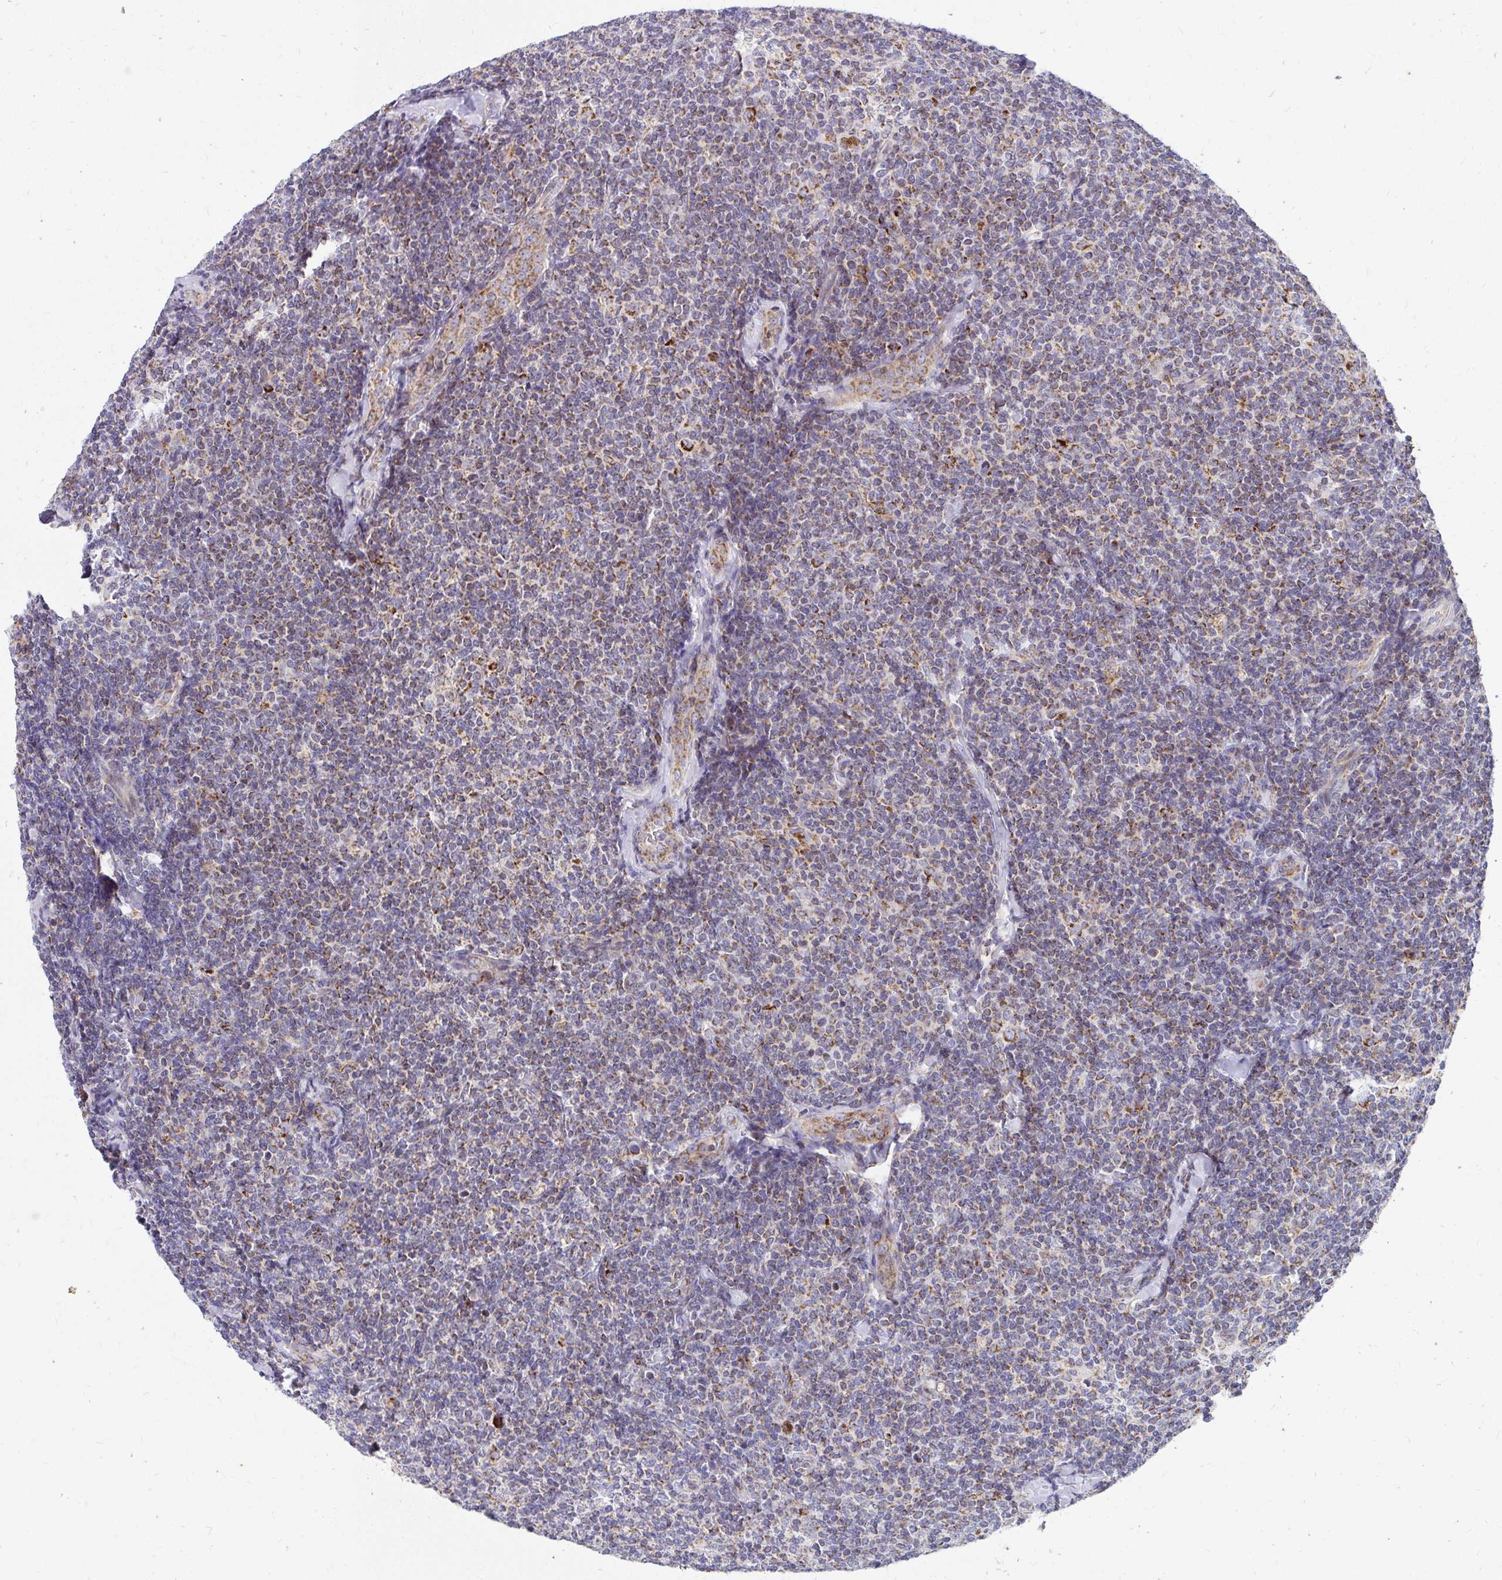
{"staining": {"intensity": "moderate", "quantity": ">75%", "location": "cytoplasmic/membranous"}, "tissue": "lymphoma", "cell_type": "Tumor cells", "image_type": "cancer", "snomed": [{"axis": "morphology", "description": "Malignant lymphoma, non-Hodgkin's type, Low grade"}, {"axis": "topography", "description": "Lymph node"}], "caption": "Protein expression analysis of low-grade malignant lymphoma, non-Hodgkin's type shows moderate cytoplasmic/membranous expression in about >75% of tumor cells.", "gene": "EXOC5", "patient": {"sex": "female", "age": 56}}